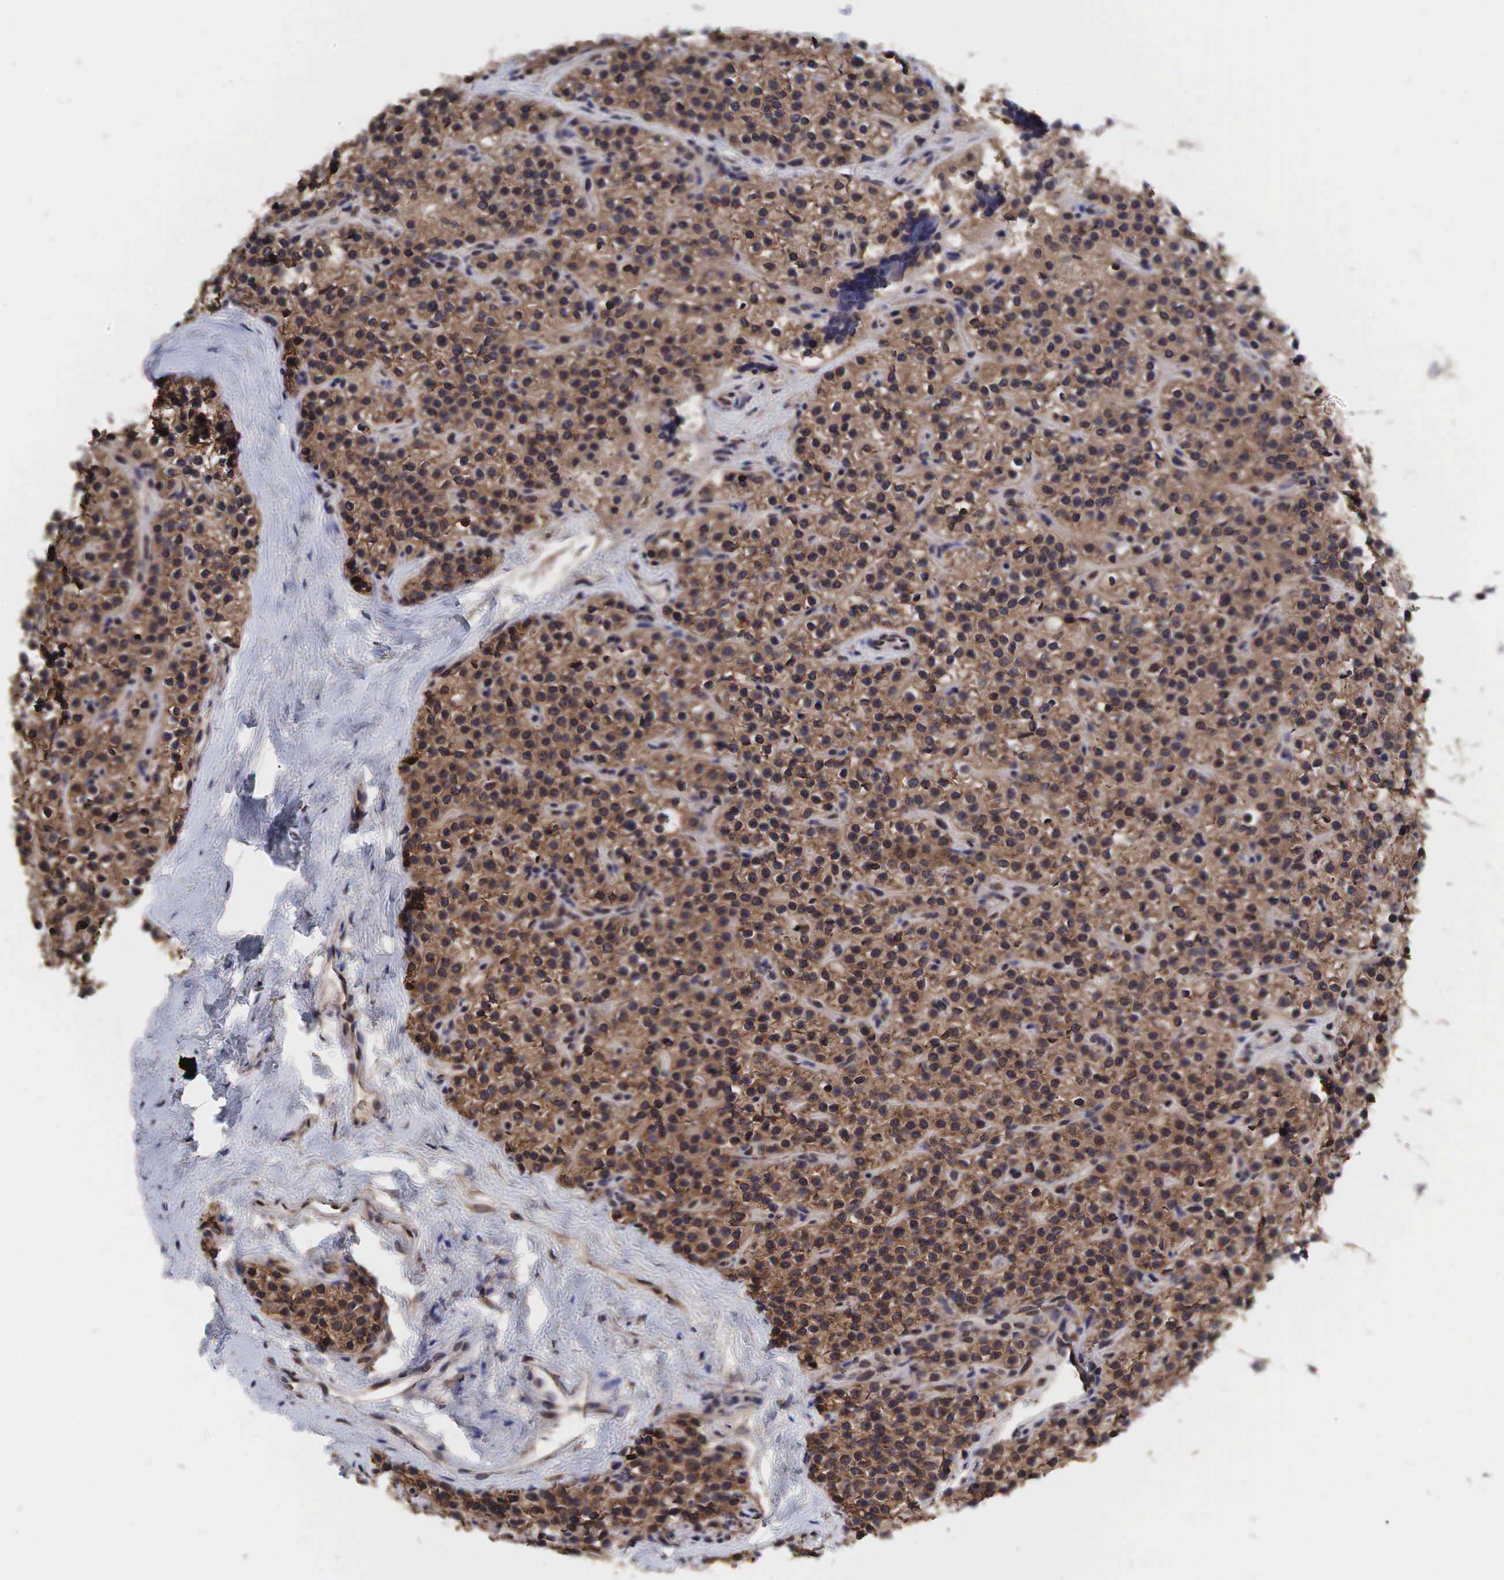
{"staining": {"intensity": "strong", "quantity": ">75%", "location": "cytoplasmic/membranous"}, "tissue": "parathyroid gland", "cell_type": "Glandular cells", "image_type": "normal", "snomed": [{"axis": "morphology", "description": "Normal tissue, NOS"}, {"axis": "topography", "description": "Parathyroid gland"}], "caption": "Strong cytoplasmic/membranous protein staining is appreciated in about >75% of glandular cells in parathyroid gland. (IHC, brightfield microscopy, high magnification).", "gene": "PABPC5", "patient": {"sex": "female", "age": 54}}